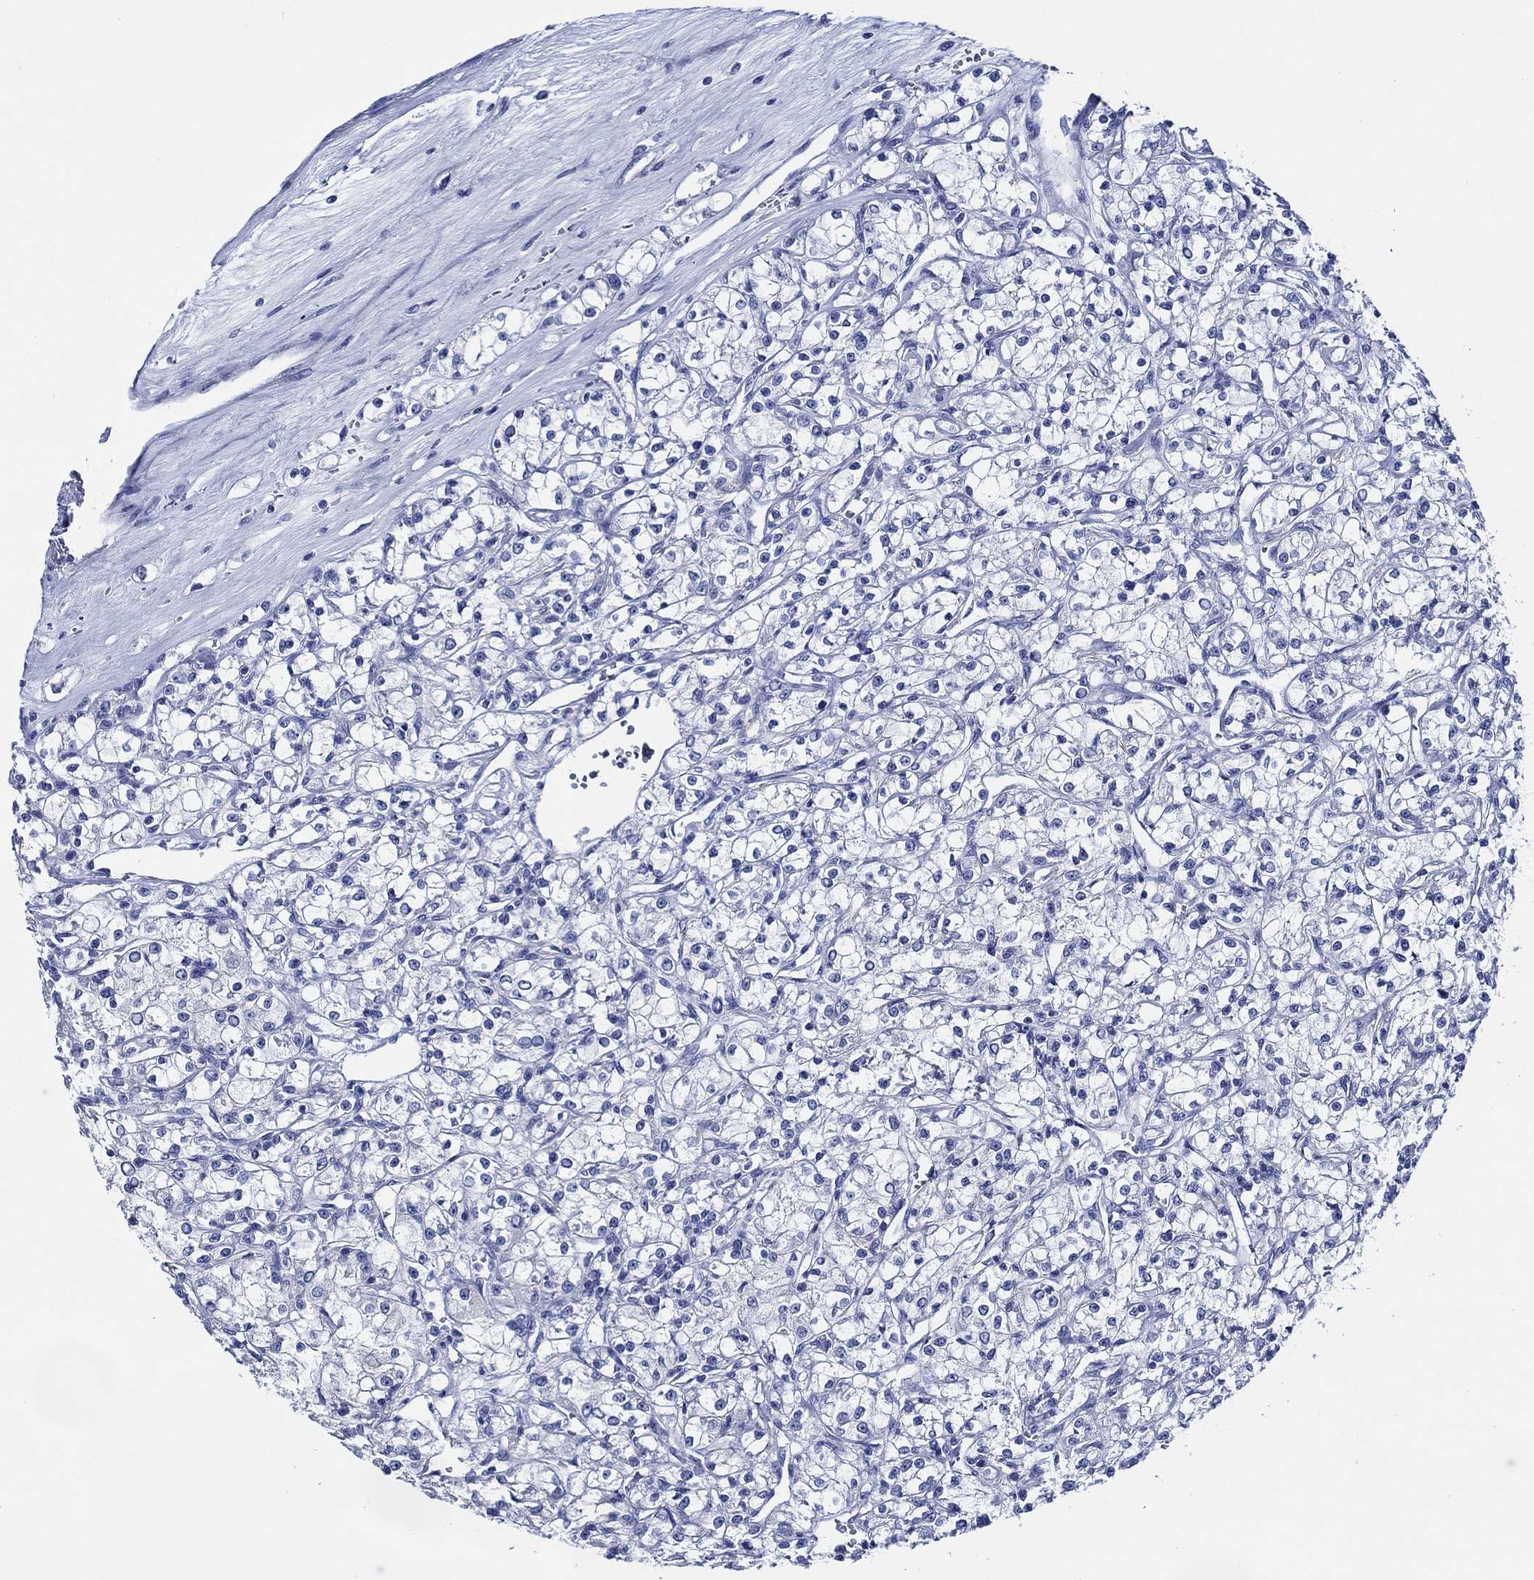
{"staining": {"intensity": "negative", "quantity": "none", "location": "none"}, "tissue": "renal cancer", "cell_type": "Tumor cells", "image_type": "cancer", "snomed": [{"axis": "morphology", "description": "Adenocarcinoma, NOS"}, {"axis": "topography", "description": "Kidney"}], "caption": "A high-resolution micrograph shows immunohistochemistry staining of adenocarcinoma (renal), which shows no significant expression in tumor cells.", "gene": "WDR62", "patient": {"sex": "female", "age": 59}}